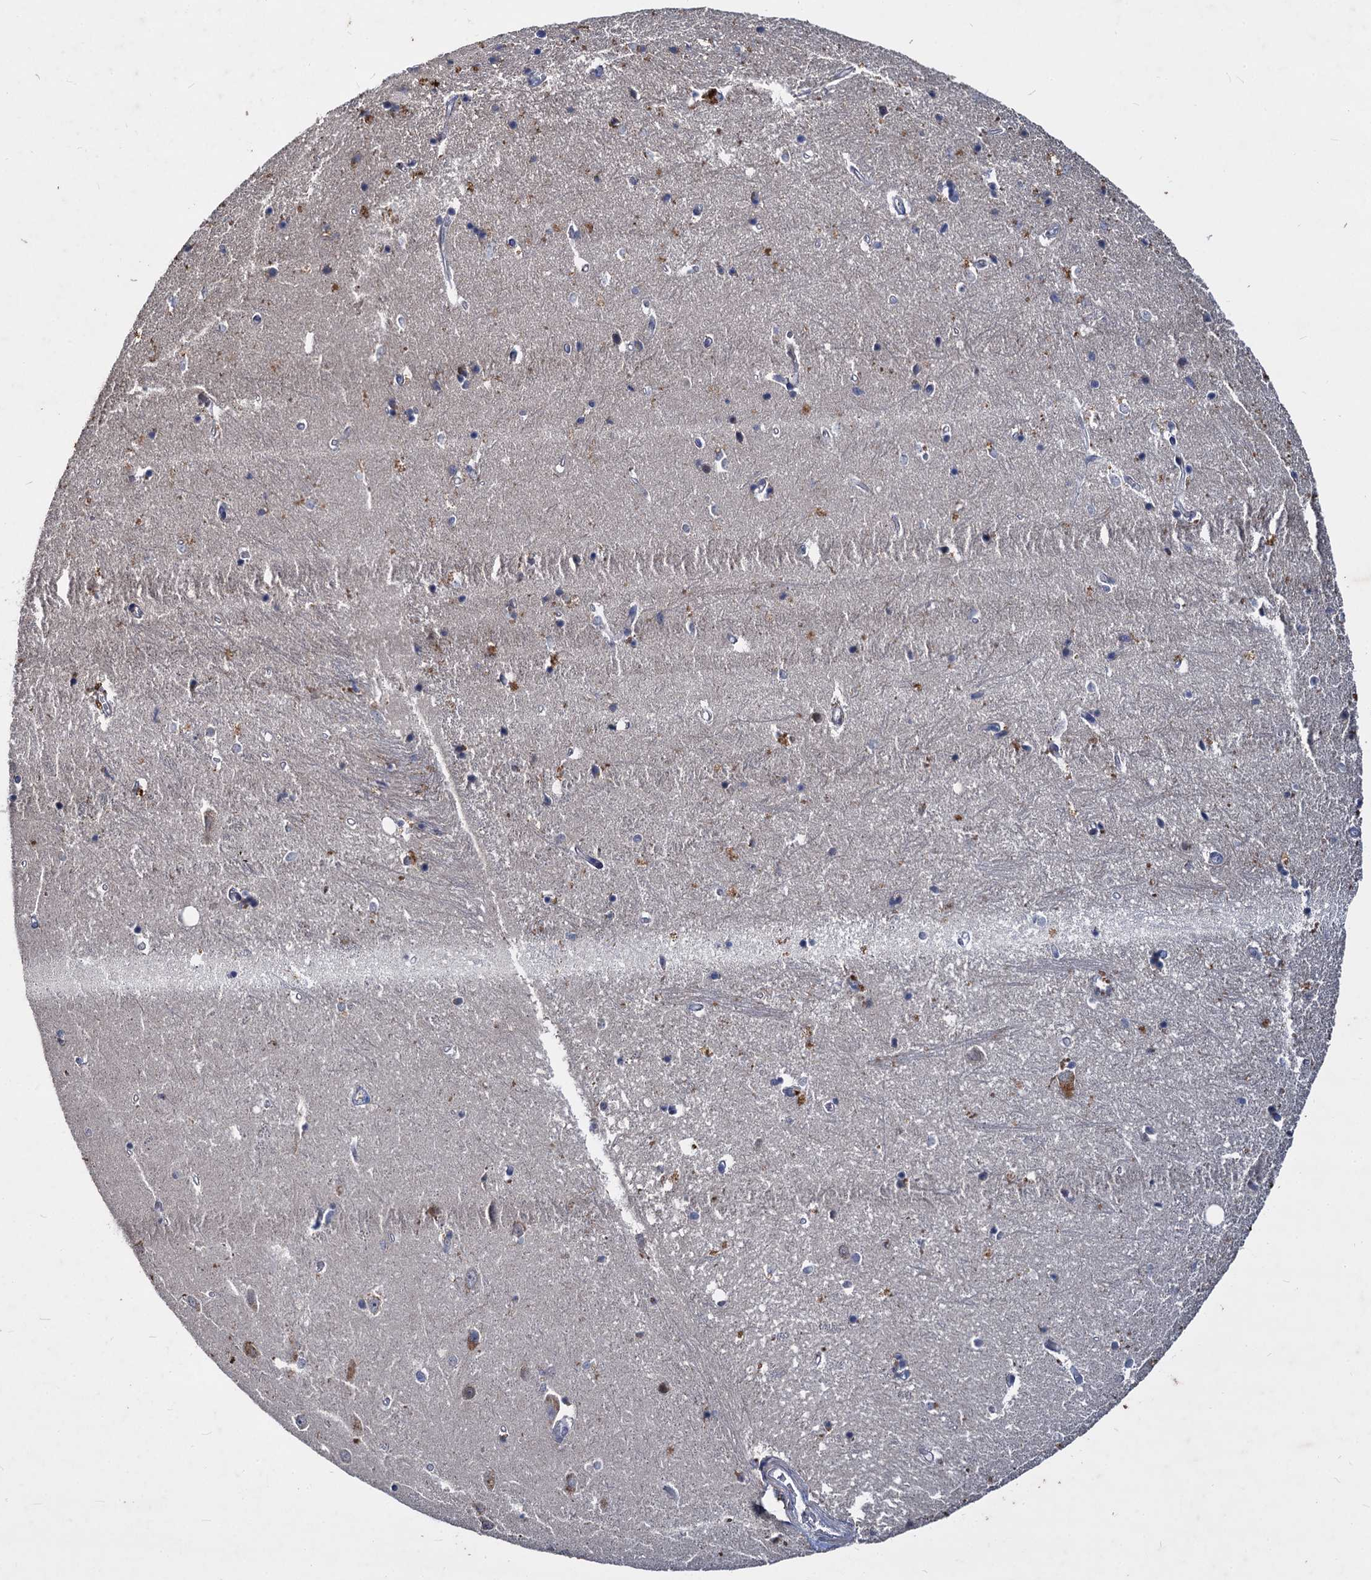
{"staining": {"intensity": "weak", "quantity": "<25%", "location": "cytoplasmic/membranous"}, "tissue": "hippocampus", "cell_type": "Glial cells", "image_type": "normal", "snomed": [{"axis": "morphology", "description": "Normal tissue, NOS"}, {"axis": "topography", "description": "Hippocampus"}], "caption": "A high-resolution histopathology image shows IHC staining of benign hippocampus, which reveals no significant staining in glial cells.", "gene": "CCDC184", "patient": {"sex": "female", "age": 64}}